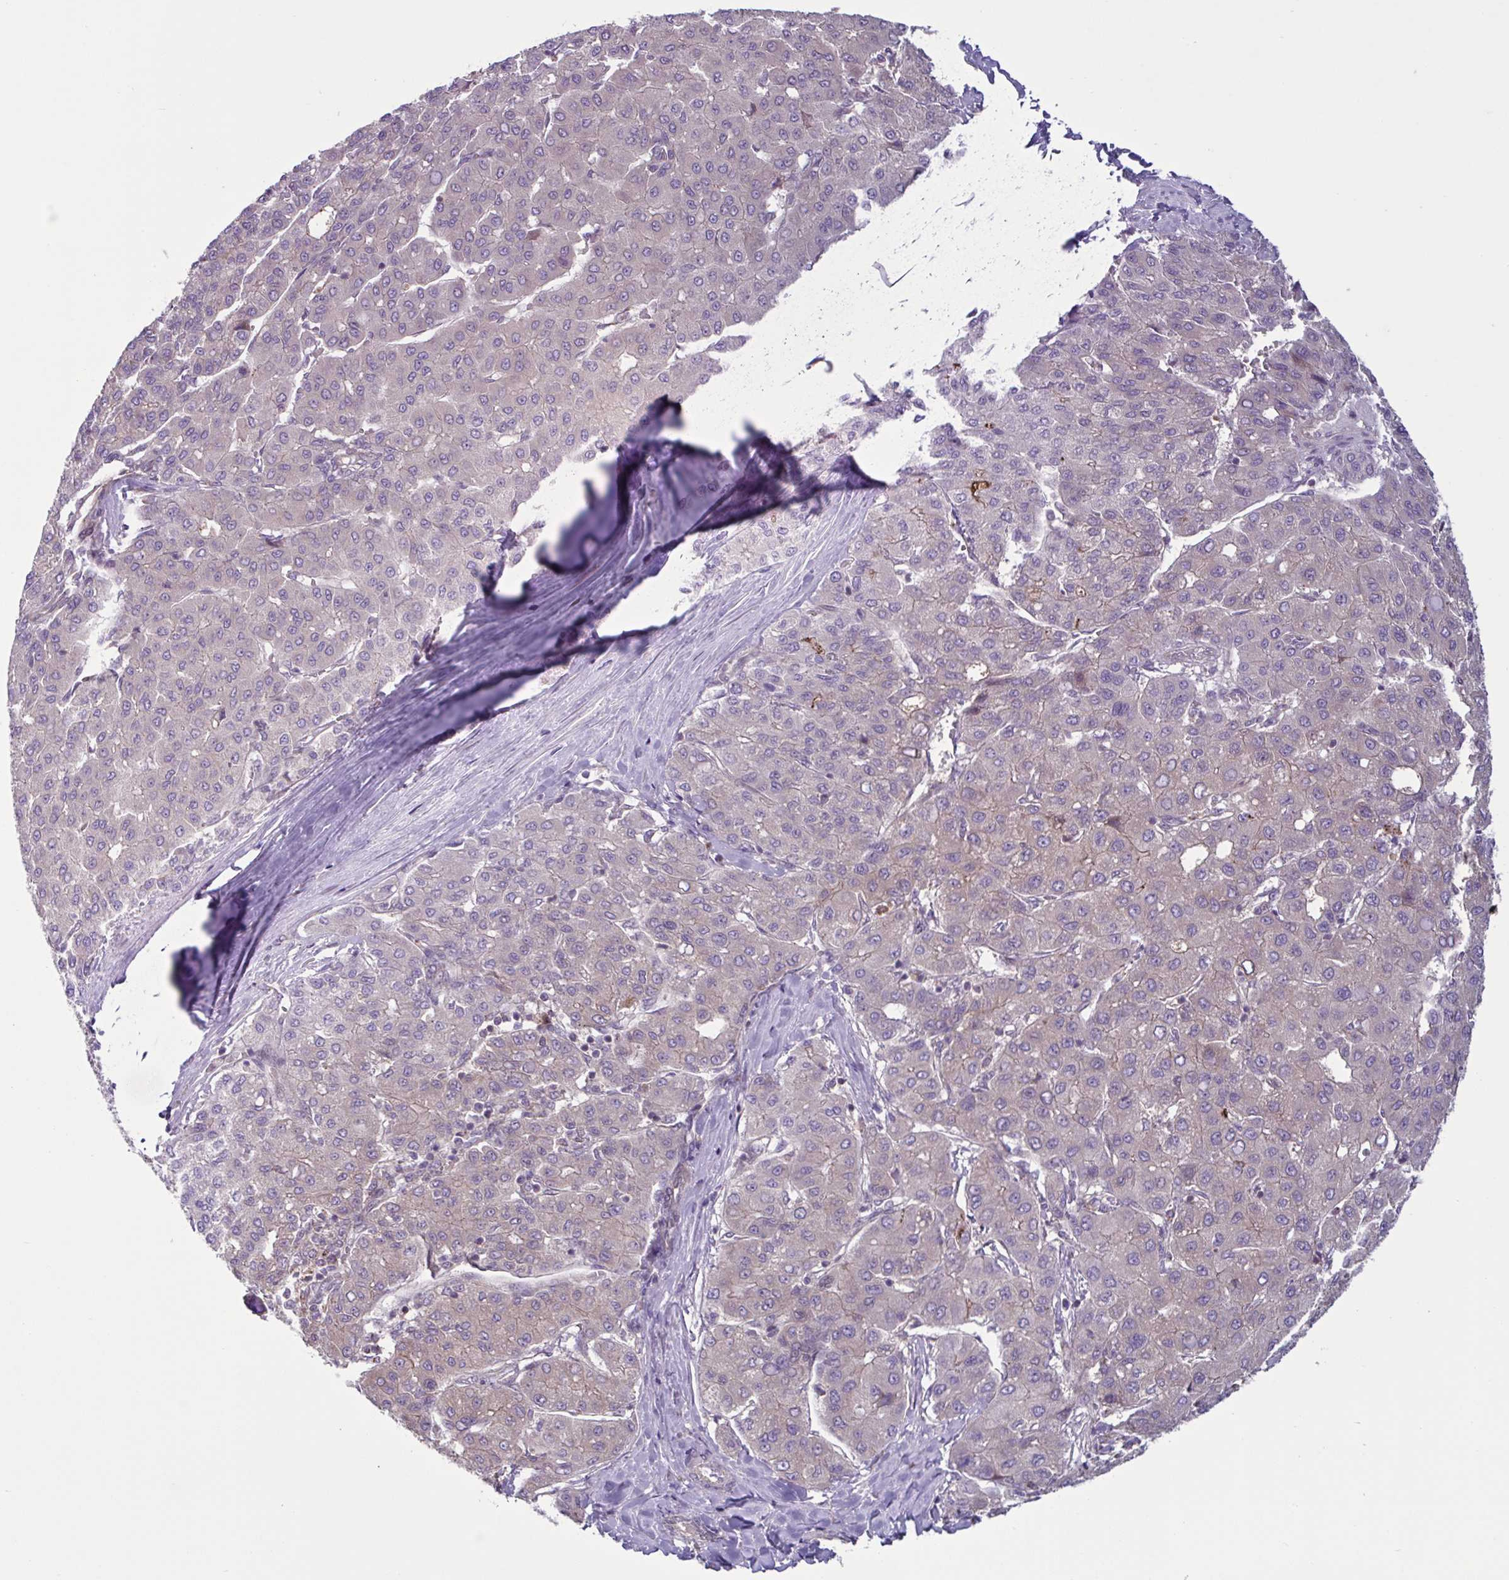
{"staining": {"intensity": "negative", "quantity": "none", "location": "none"}, "tissue": "liver cancer", "cell_type": "Tumor cells", "image_type": "cancer", "snomed": [{"axis": "morphology", "description": "Carcinoma, Hepatocellular, NOS"}, {"axis": "topography", "description": "Liver"}], "caption": "This is an immunohistochemistry (IHC) image of human liver cancer. There is no staining in tumor cells.", "gene": "GLTP", "patient": {"sex": "male", "age": 65}}